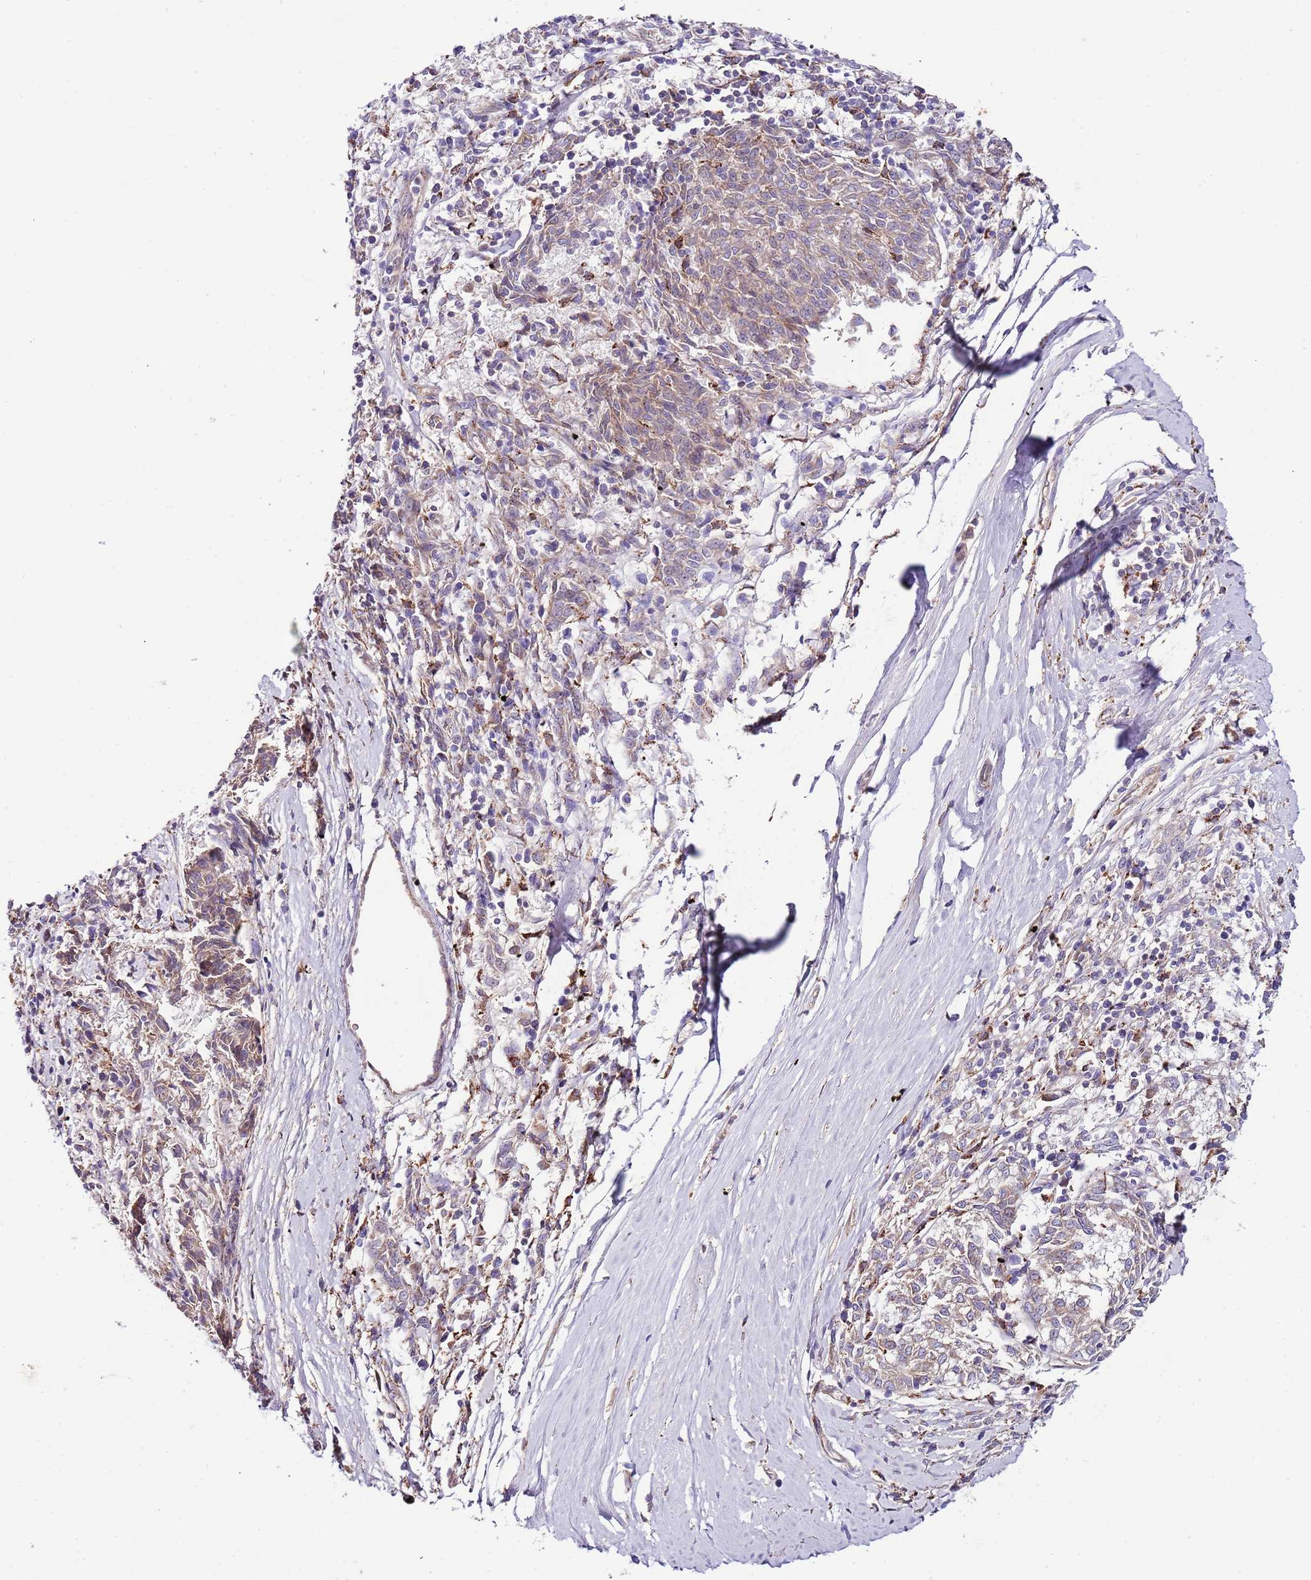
{"staining": {"intensity": "weak", "quantity": "<25%", "location": "cytoplasmic/membranous"}, "tissue": "melanoma", "cell_type": "Tumor cells", "image_type": "cancer", "snomed": [{"axis": "morphology", "description": "Malignant melanoma, NOS"}, {"axis": "topography", "description": "Skin"}], "caption": "Tumor cells are negative for brown protein staining in melanoma.", "gene": "DOCK6", "patient": {"sex": "female", "age": 72}}